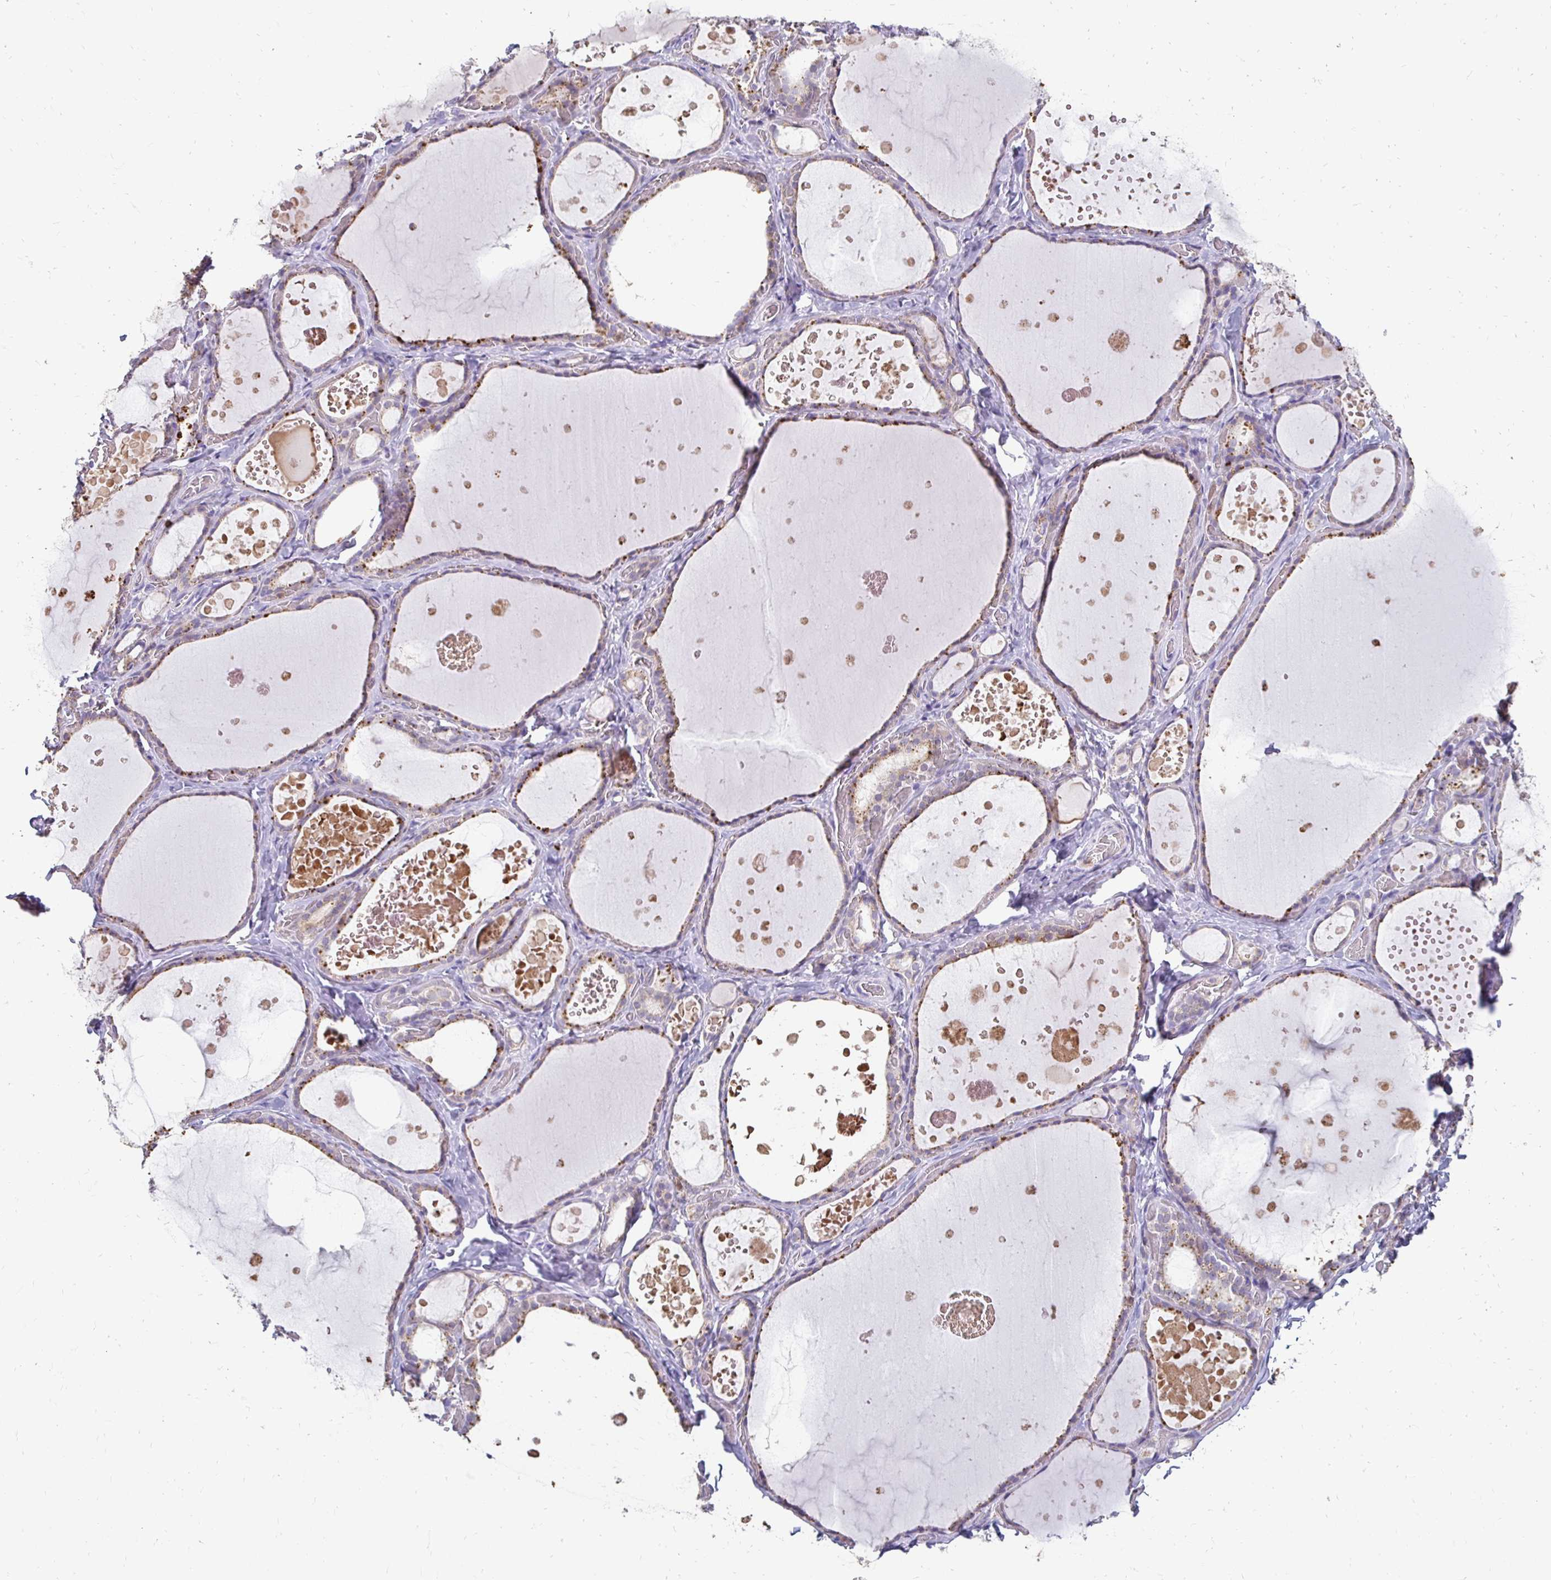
{"staining": {"intensity": "moderate", "quantity": "25%-75%", "location": "cytoplasmic/membranous"}, "tissue": "thyroid gland", "cell_type": "Glandular cells", "image_type": "normal", "snomed": [{"axis": "morphology", "description": "Normal tissue, NOS"}, {"axis": "topography", "description": "Thyroid gland"}], "caption": "This photomicrograph exhibits unremarkable thyroid gland stained with immunohistochemistry to label a protein in brown. The cytoplasmic/membranous of glandular cells show moderate positivity for the protein. Nuclei are counter-stained blue.", "gene": "GK2", "patient": {"sex": "female", "age": 56}}